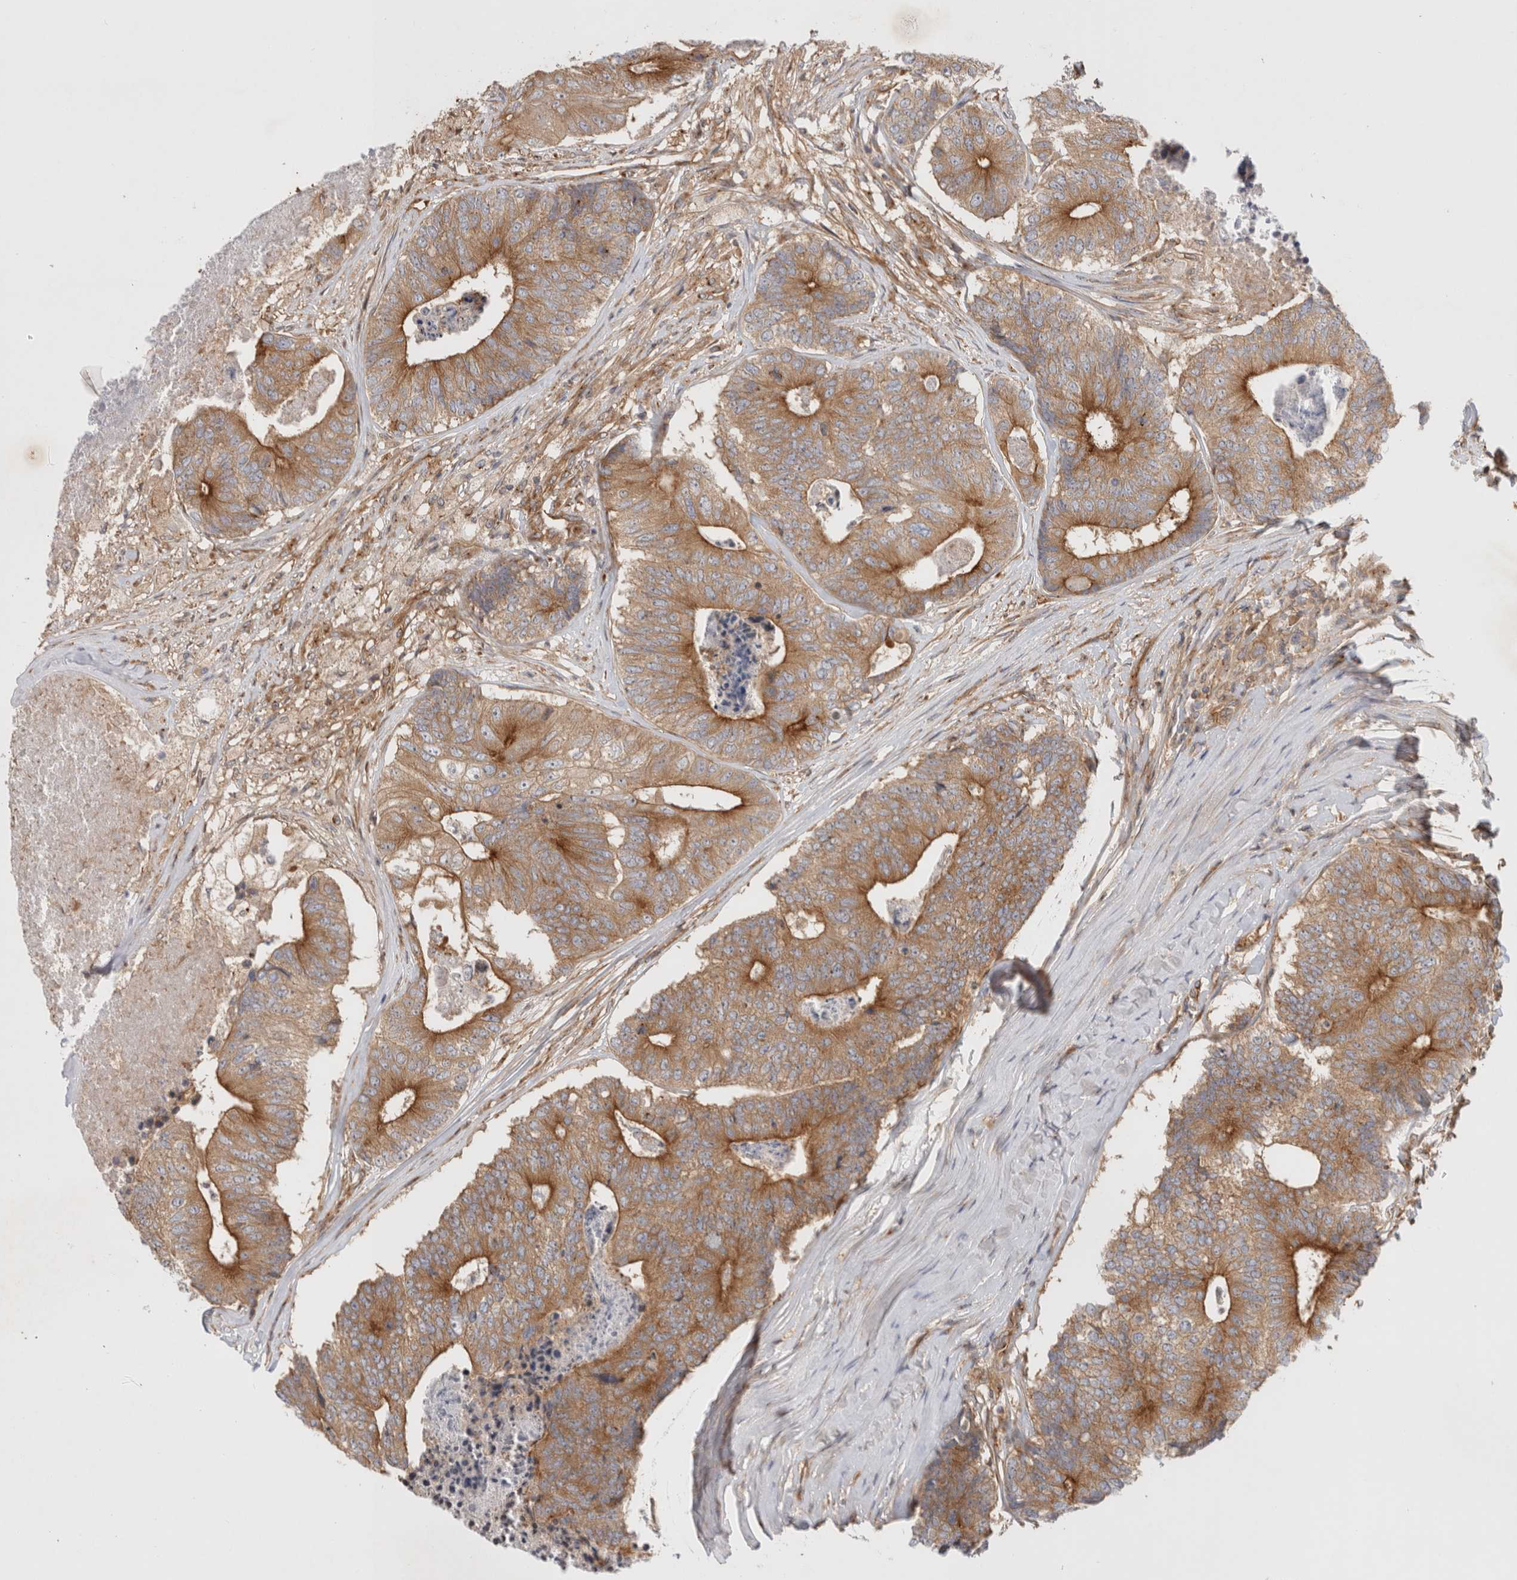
{"staining": {"intensity": "moderate", "quantity": ">75%", "location": "cytoplasmic/membranous"}, "tissue": "colorectal cancer", "cell_type": "Tumor cells", "image_type": "cancer", "snomed": [{"axis": "morphology", "description": "Adenocarcinoma, NOS"}, {"axis": "topography", "description": "Colon"}], "caption": "IHC (DAB (3,3'-diaminobenzidine)) staining of colorectal adenocarcinoma reveals moderate cytoplasmic/membranous protein staining in about >75% of tumor cells.", "gene": "GPR150", "patient": {"sex": "female", "age": 67}}